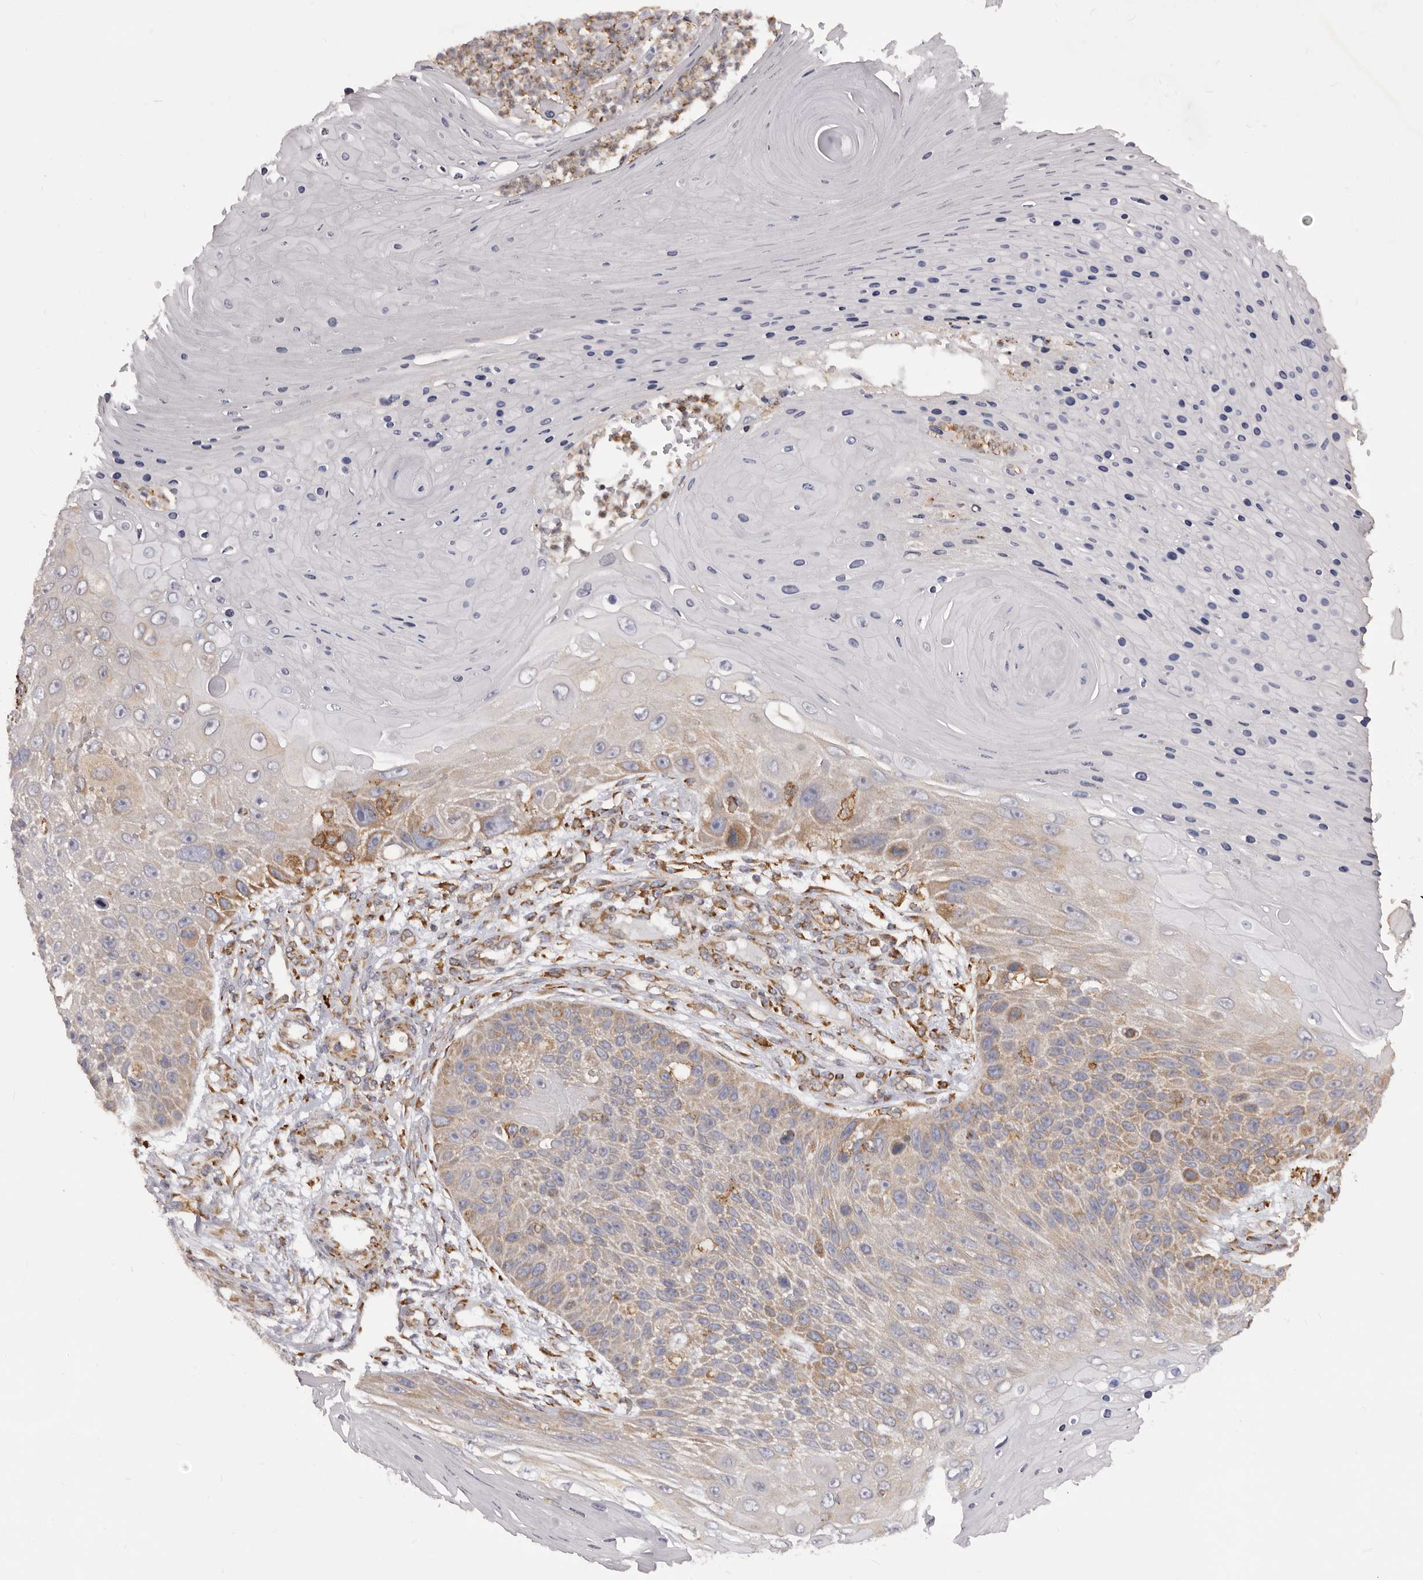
{"staining": {"intensity": "weak", "quantity": ">75%", "location": "cytoplasmic/membranous"}, "tissue": "skin cancer", "cell_type": "Tumor cells", "image_type": "cancer", "snomed": [{"axis": "morphology", "description": "Squamous cell carcinoma, NOS"}, {"axis": "topography", "description": "Skin"}], "caption": "An image of skin squamous cell carcinoma stained for a protein shows weak cytoplasmic/membranous brown staining in tumor cells.", "gene": "QRSL1", "patient": {"sex": "female", "age": 88}}